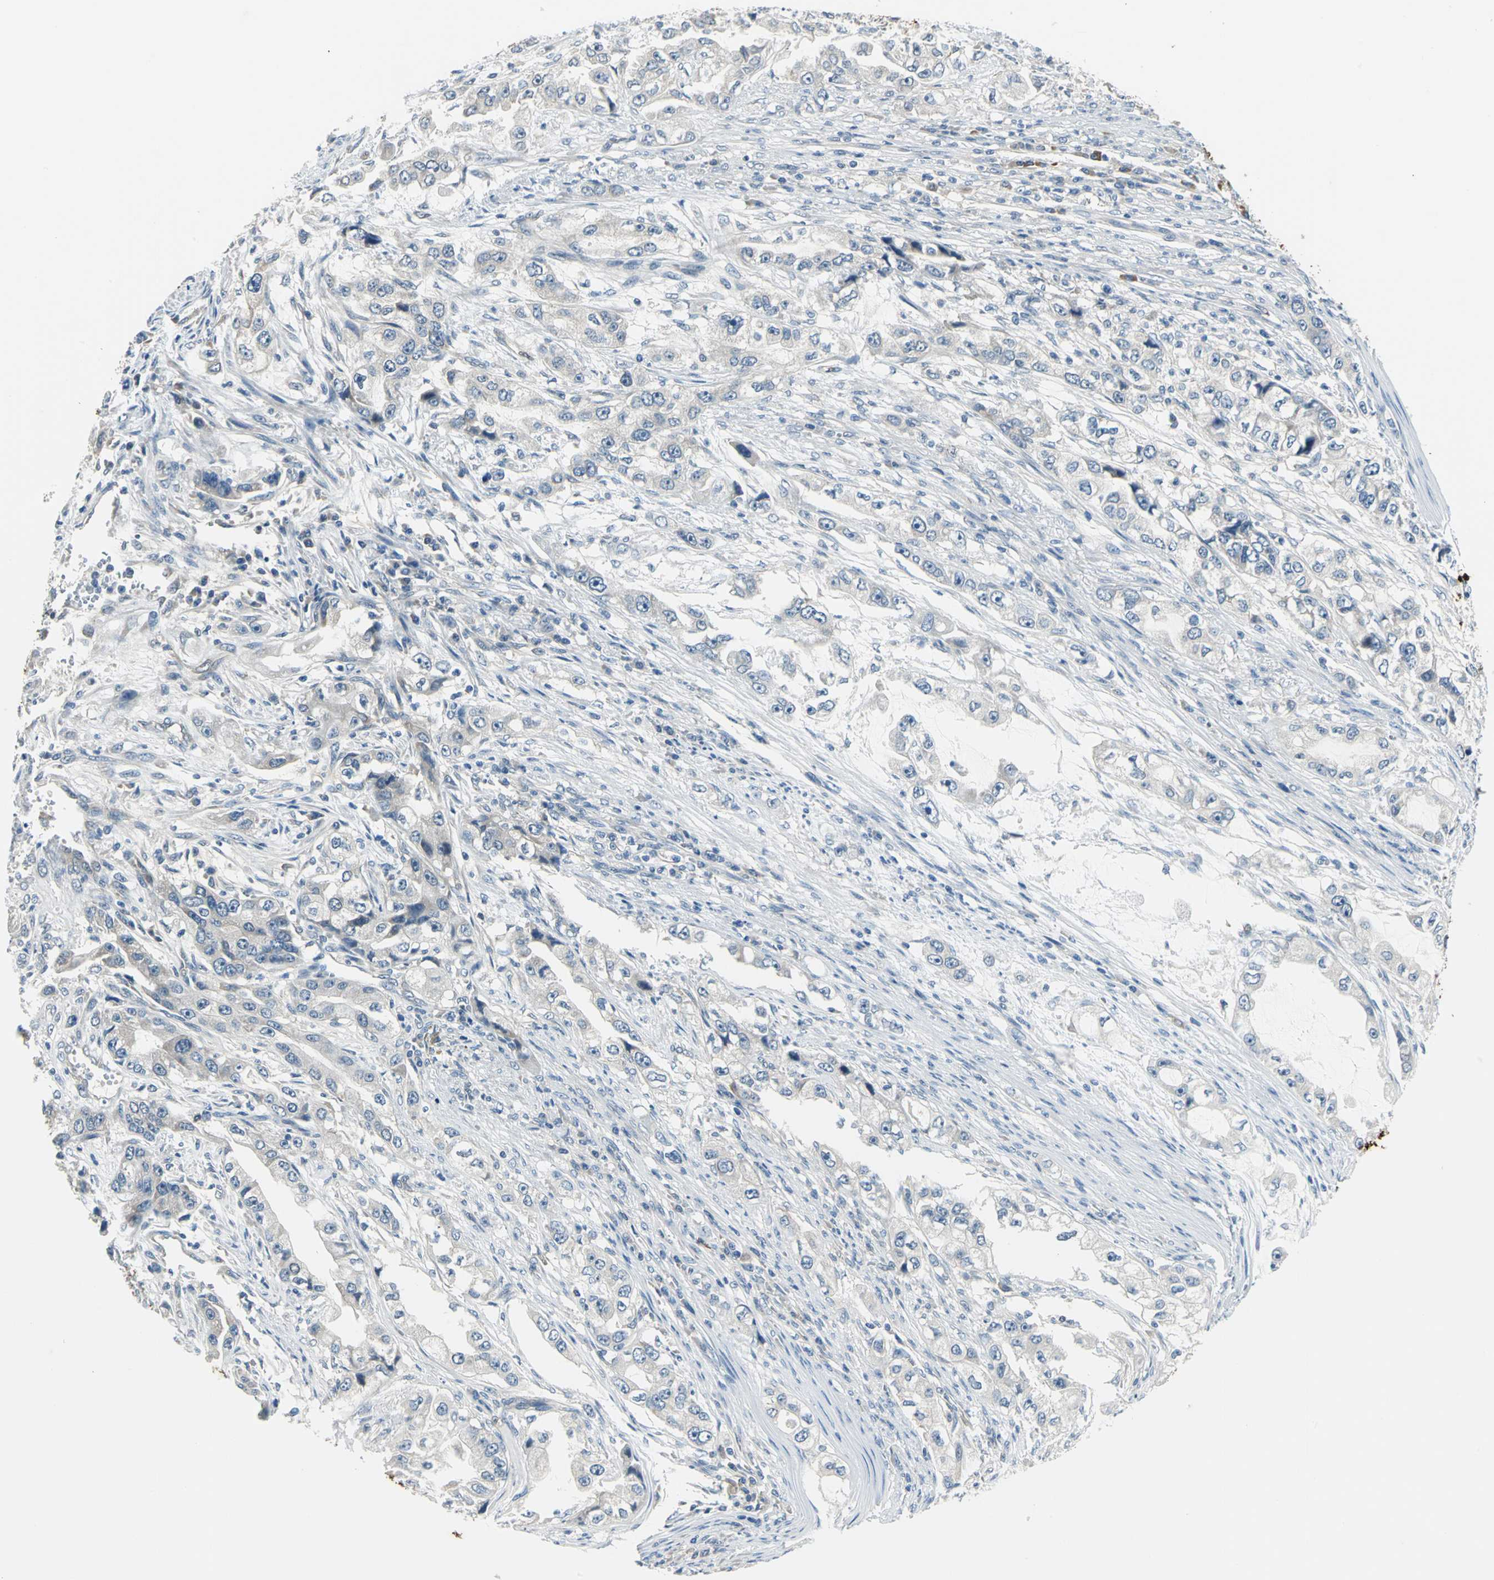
{"staining": {"intensity": "negative", "quantity": "none", "location": "none"}, "tissue": "stomach cancer", "cell_type": "Tumor cells", "image_type": "cancer", "snomed": [{"axis": "morphology", "description": "Adenocarcinoma, NOS"}, {"axis": "topography", "description": "Stomach, lower"}], "caption": "Immunohistochemistry (IHC) image of neoplastic tissue: stomach adenocarcinoma stained with DAB exhibits no significant protein expression in tumor cells.", "gene": "ZNF415", "patient": {"sex": "female", "age": 93}}